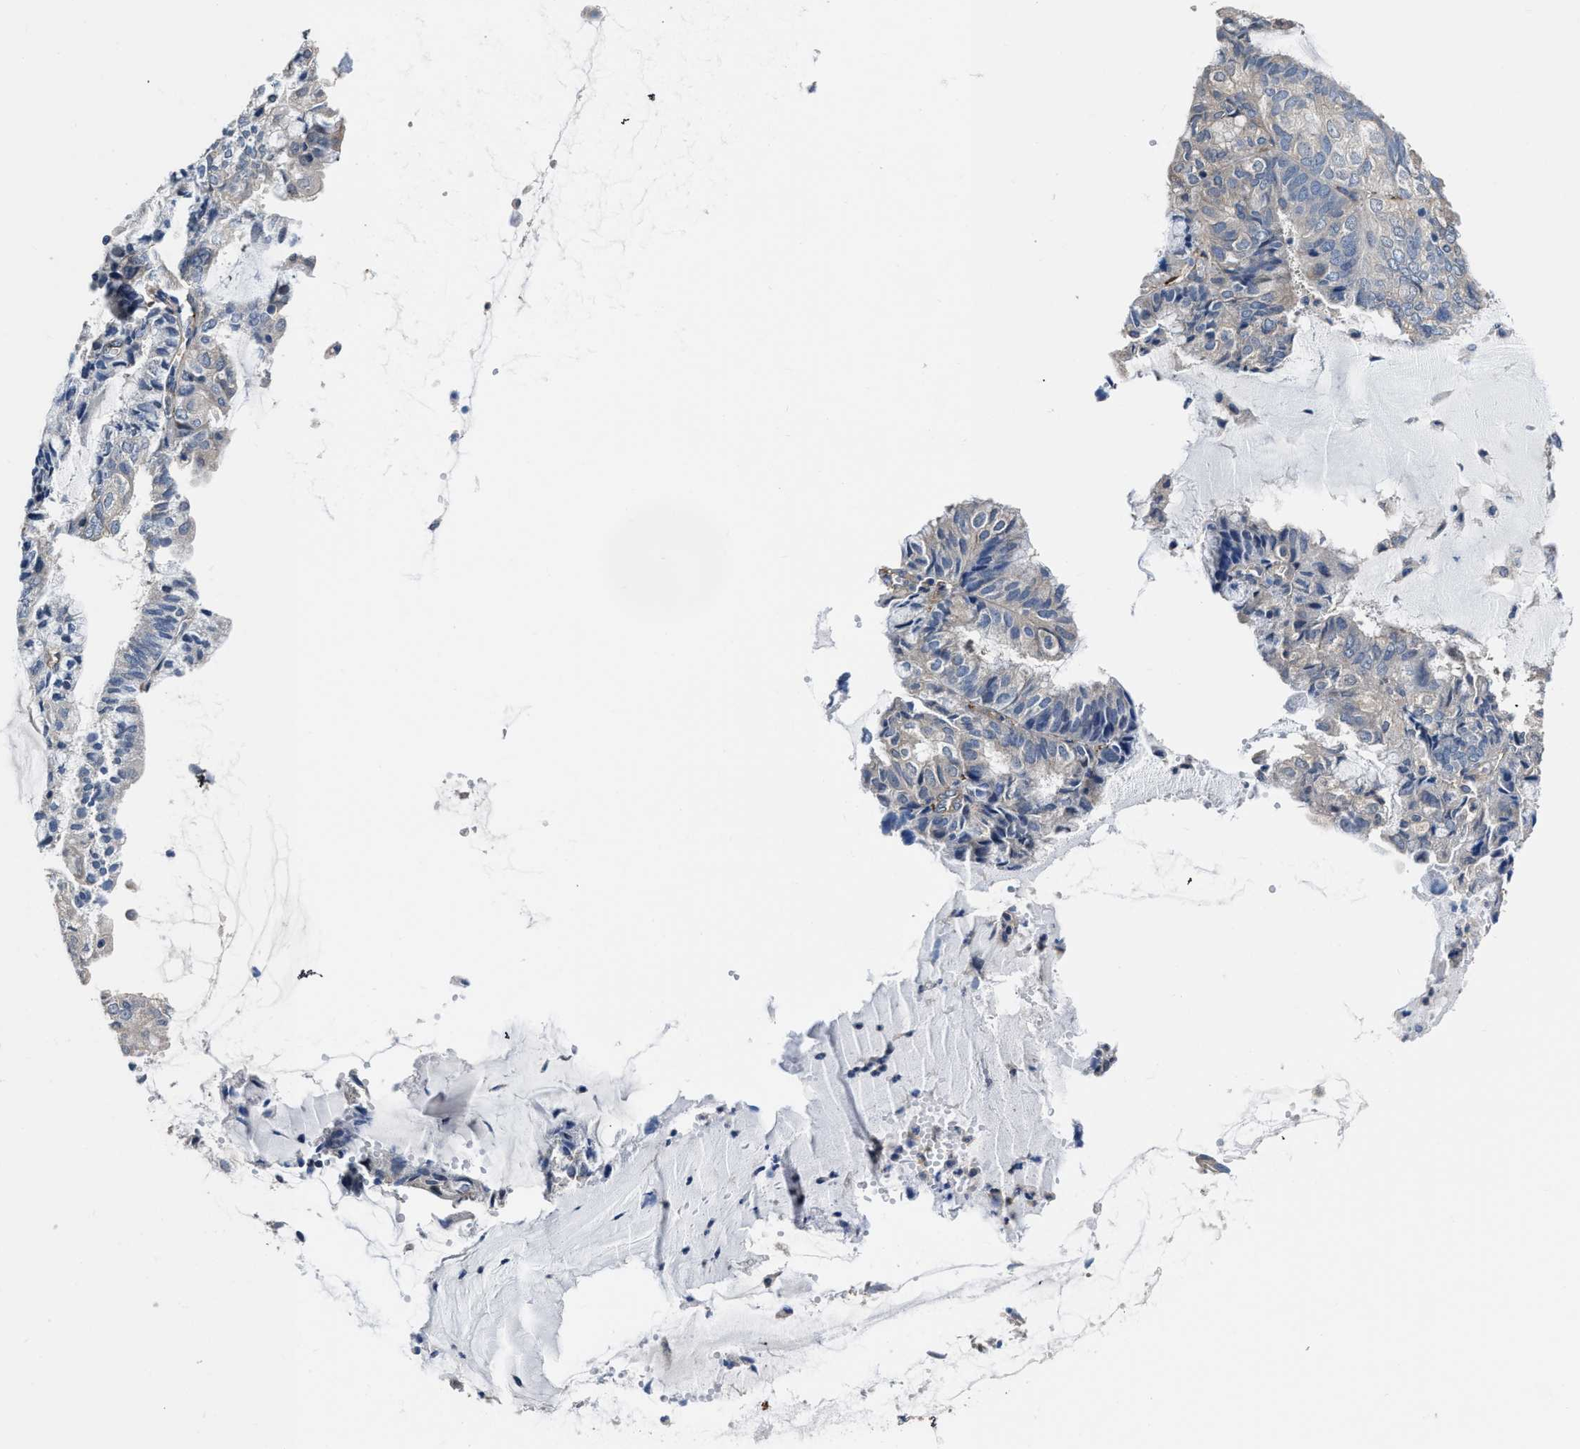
{"staining": {"intensity": "negative", "quantity": "none", "location": "none"}, "tissue": "endometrial cancer", "cell_type": "Tumor cells", "image_type": "cancer", "snomed": [{"axis": "morphology", "description": "Adenocarcinoma, NOS"}, {"axis": "topography", "description": "Endometrium"}], "caption": "IHC micrograph of endometrial adenocarcinoma stained for a protein (brown), which displays no expression in tumor cells.", "gene": "C22orf42", "patient": {"sex": "female", "age": 81}}